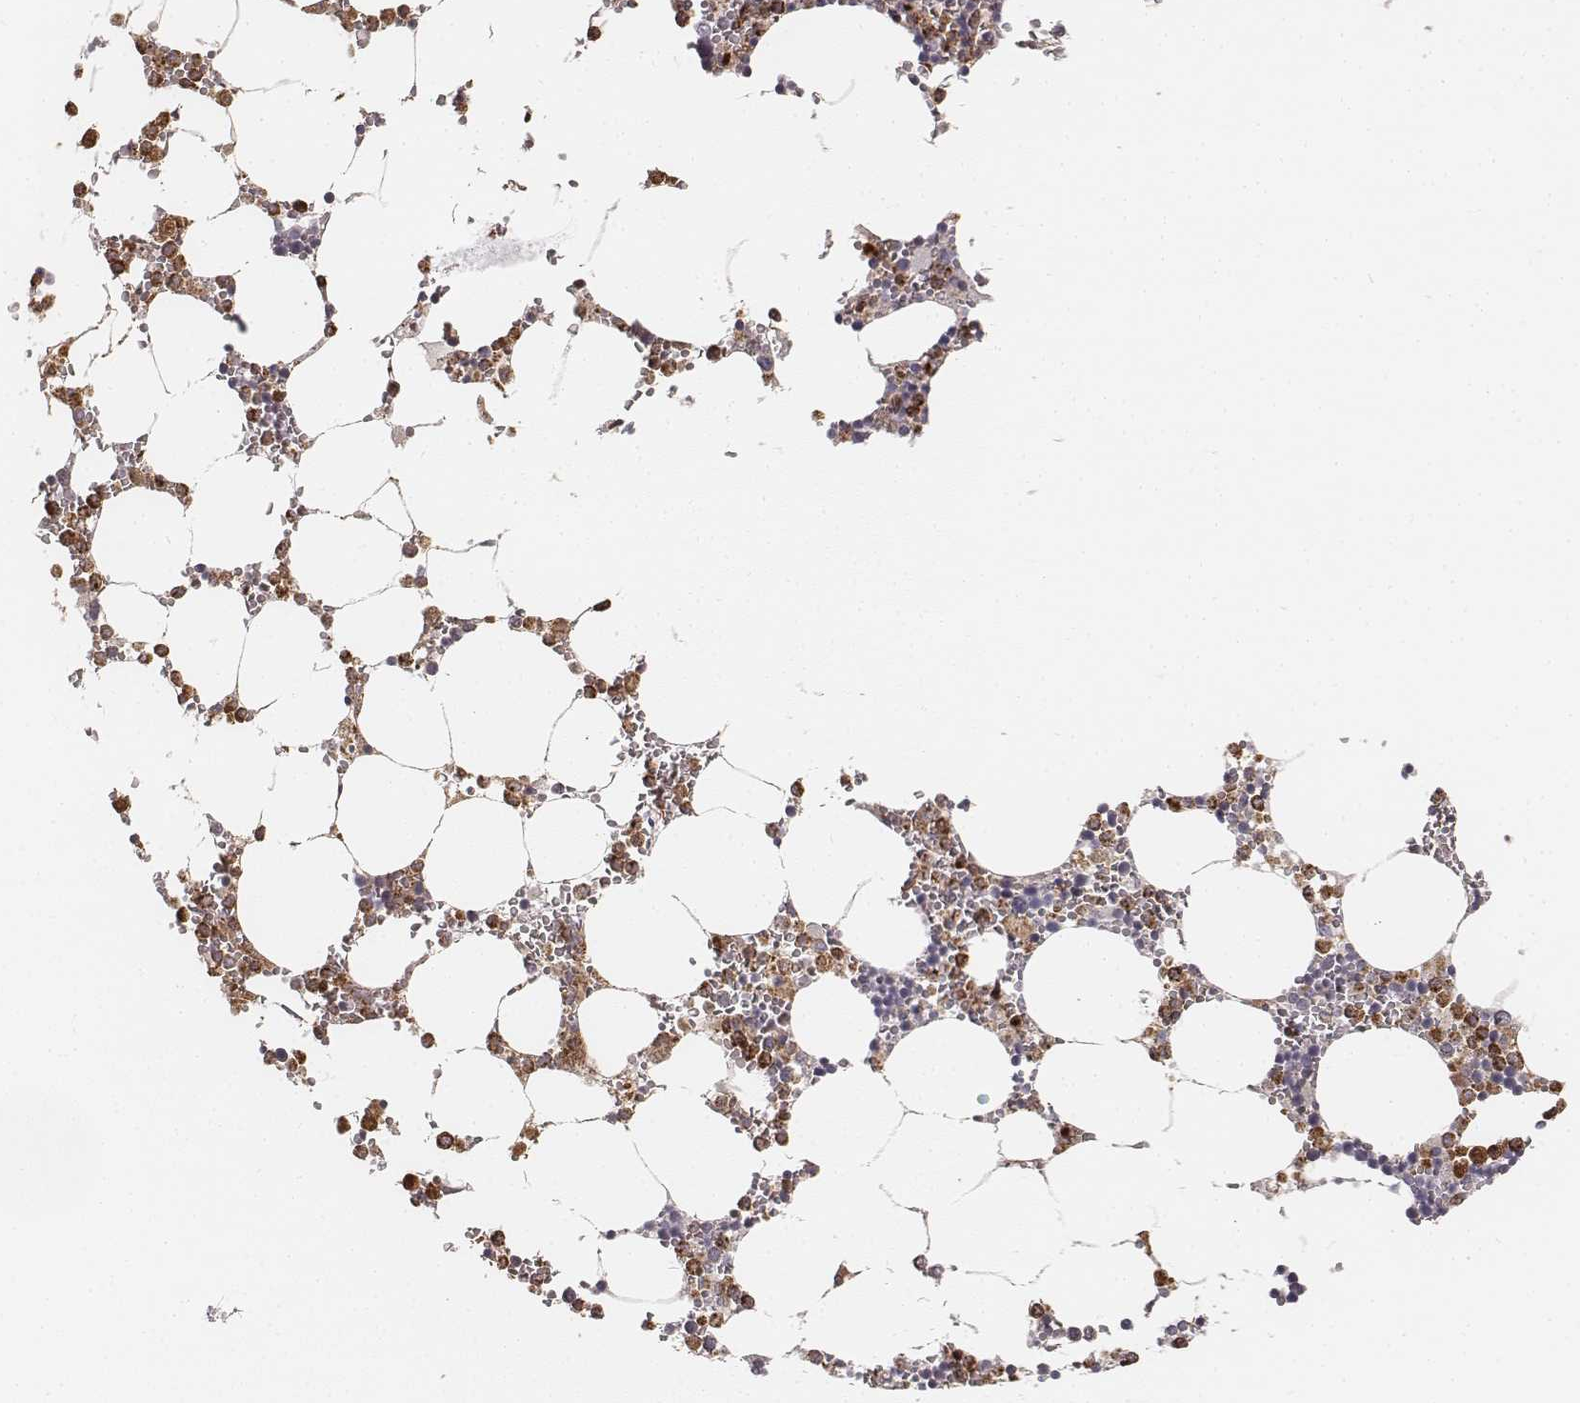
{"staining": {"intensity": "strong", "quantity": "25%-75%", "location": "cytoplasmic/membranous"}, "tissue": "bone marrow", "cell_type": "Hematopoietic cells", "image_type": "normal", "snomed": [{"axis": "morphology", "description": "Normal tissue, NOS"}, {"axis": "topography", "description": "Bone marrow"}], "caption": "The image demonstrates staining of normal bone marrow, revealing strong cytoplasmic/membranous protein positivity (brown color) within hematopoietic cells.", "gene": "ABCA7", "patient": {"sex": "male", "age": 54}}